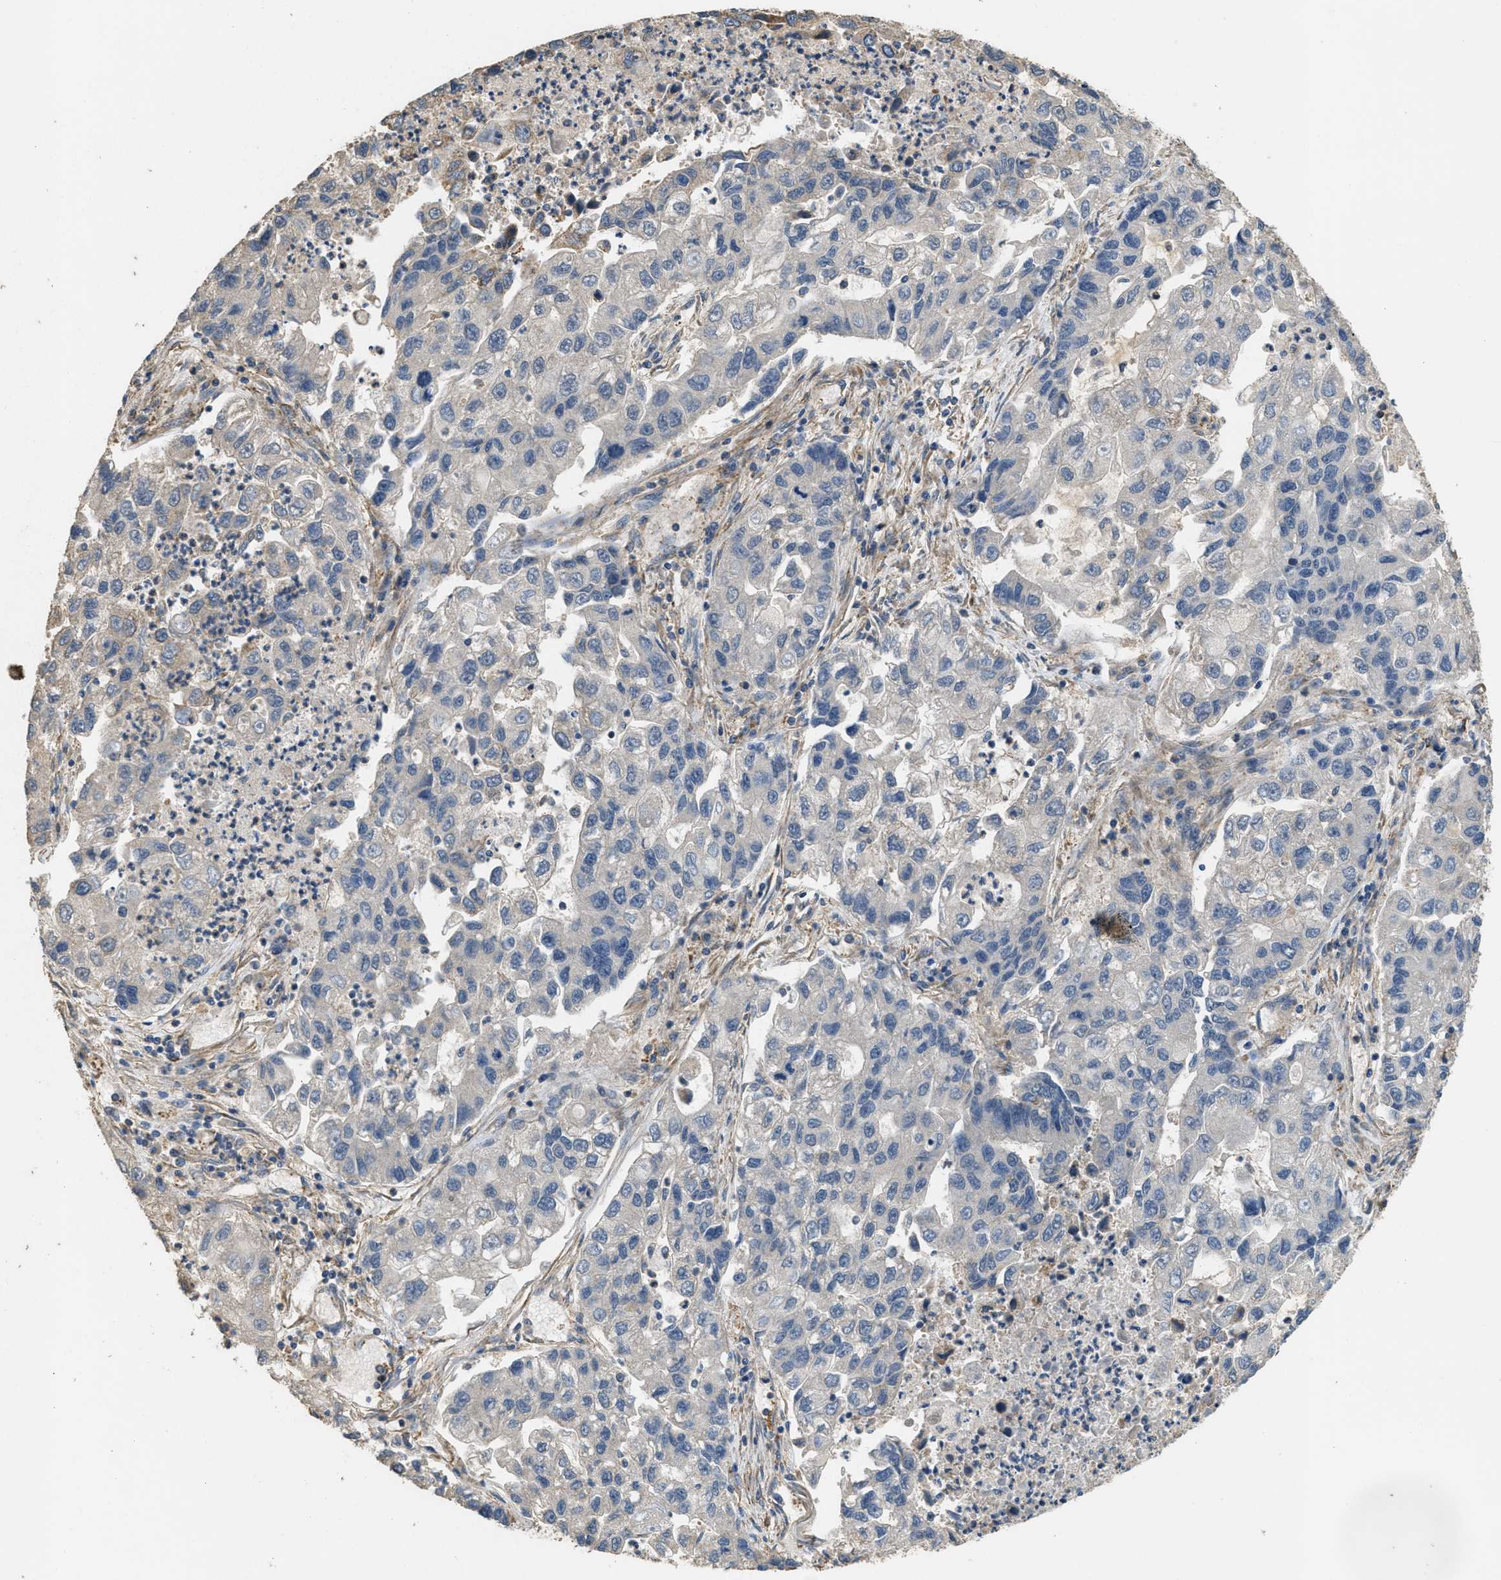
{"staining": {"intensity": "negative", "quantity": "none", "location": "none"}, "tissue": "lung cancer", "cell_type": "Tumor cells", "image_type": "cancer", "snomed": [{"axis": "morphology", "description": "Adenocarcinoma, NOS"}, {"axis": "topography", "description": "Lung"}], "caption": "This is a photomicrograph of IHC staining of lung cancer, which shows no positivity in tumor cells.", "gene": "THBS2", "patient": {"sex": "female", "age": 51}}